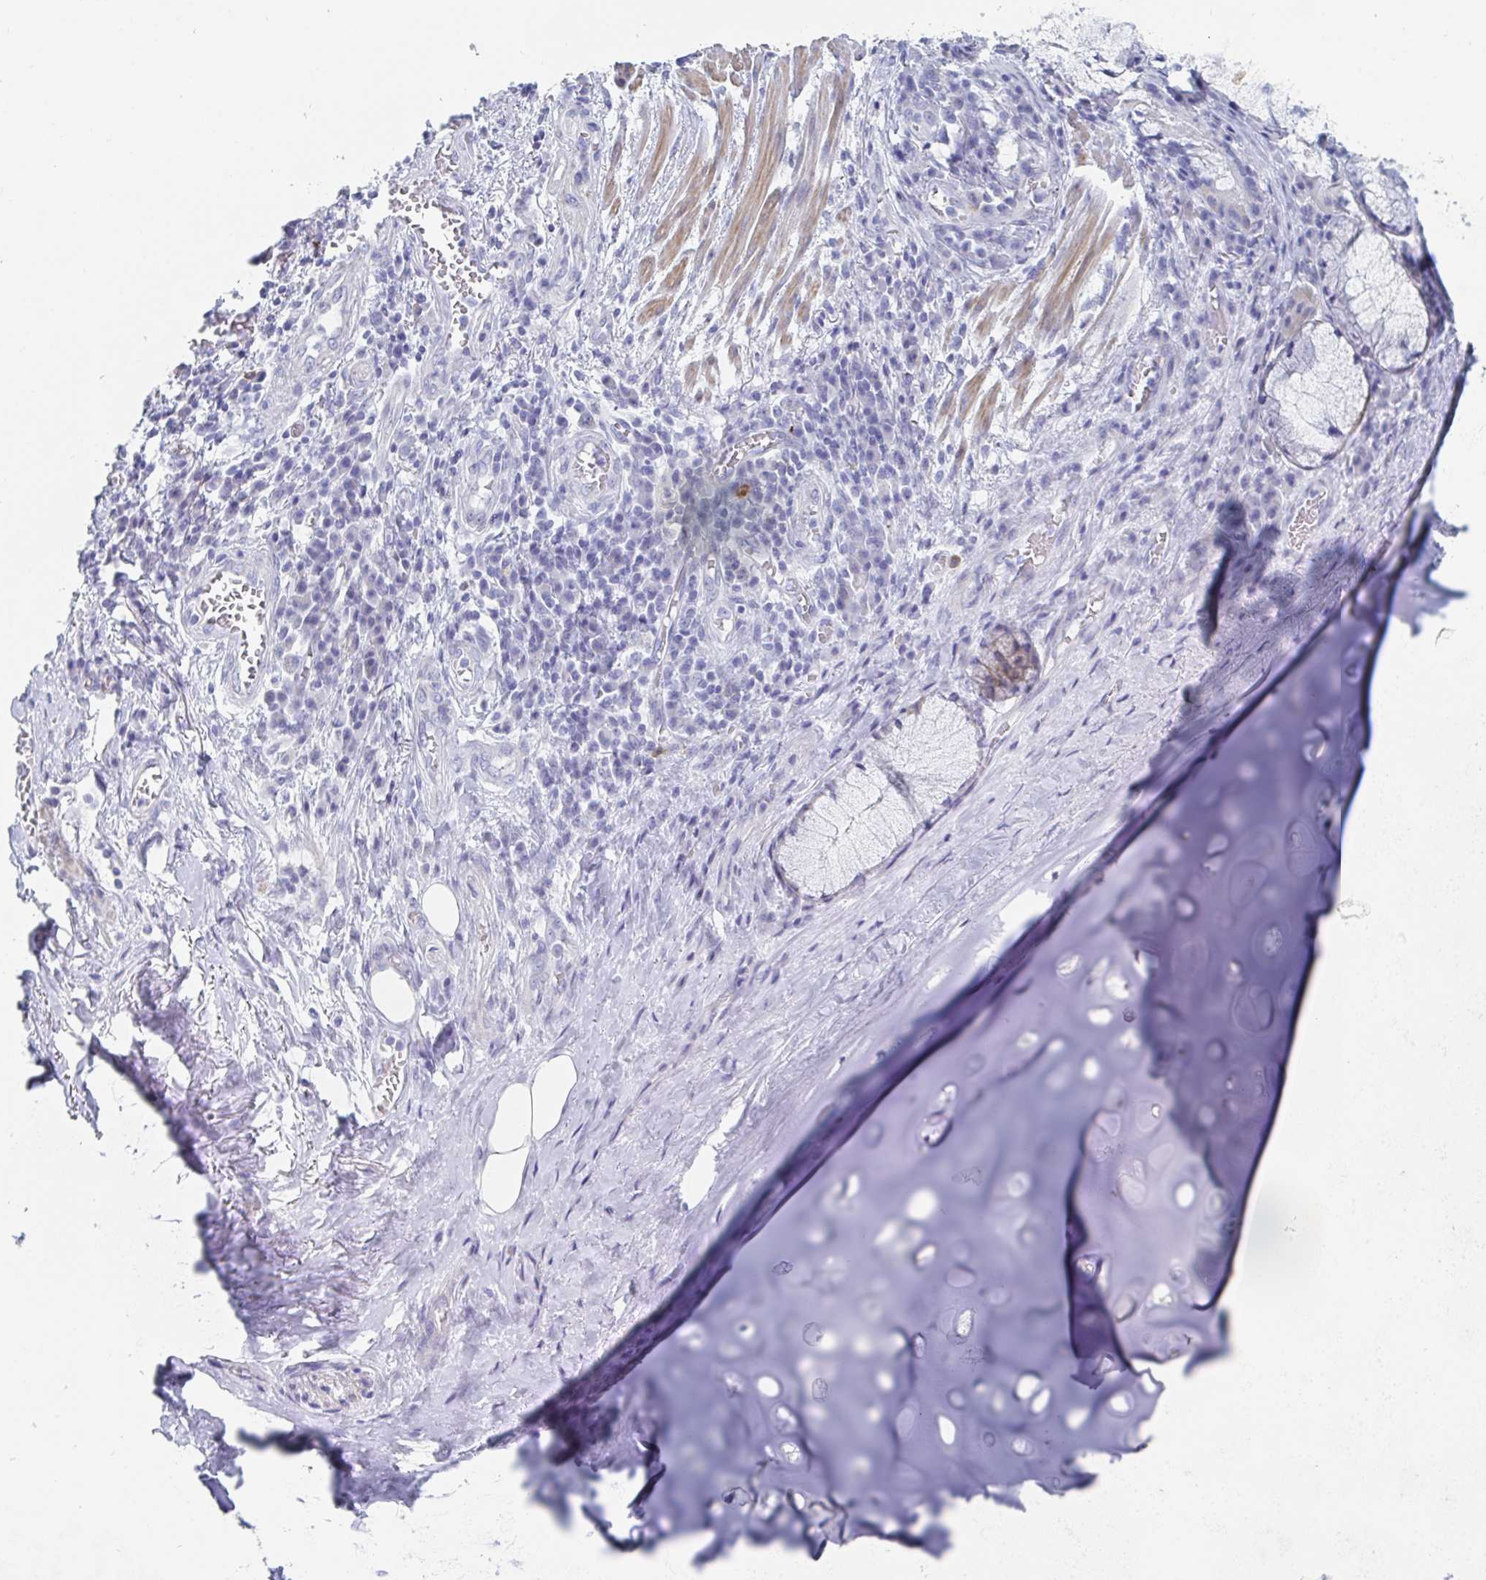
{"staining": {"intensity": "negative", "quantity": "none", "location": "none"}, "tissue": "adipose tissue", "cell_type": "Adipocytes", "image_type": "normal", "snomed": [{"axis": "morphology", "description": "Normal tissue, NOS"}, {"axis": "topography", "description": "Lymph node"}, {"axis": "topography", "description": "Bronchus"}], "caption": "An immunohistochemistry (IHC) histopathology image of normal adipose tissue is shown. There is no staining in adipocytes of adipose tissue.", "gene": "PACSIN1", "patient": {"sex": "male", "age": 56}}